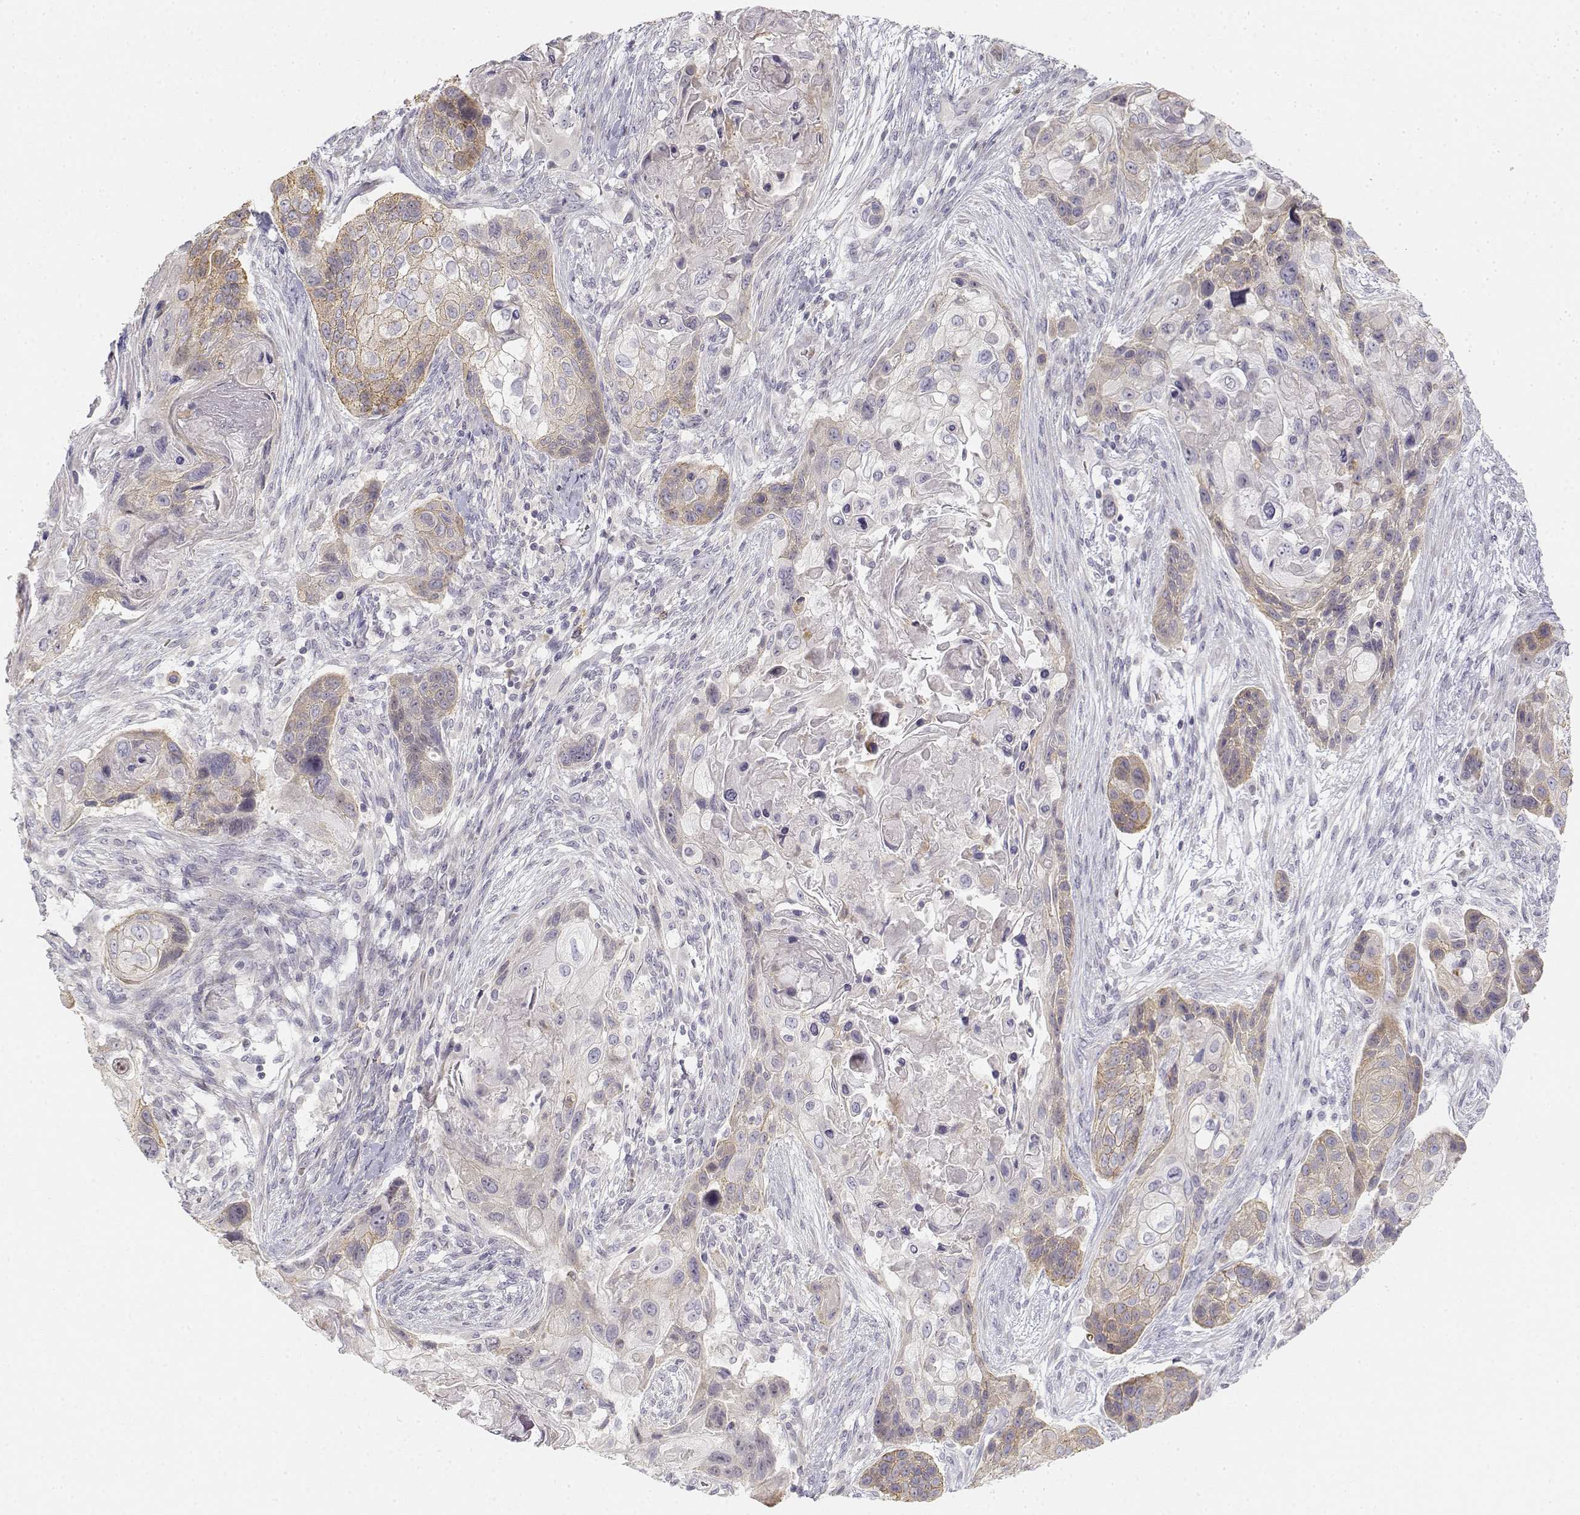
{"staining": {"intensity": "weak", "quantity": "<25%", "location": "cytoplasmic/membranous"}, "tissue": "lung cancer", "cell_type": "Tumor cells", "image_type": "cancer", "snomed": [{"axis": "morphology", "description": "Squamous cell carcinoma, NOS"}, {"axis": "topography", "description": "Lung"}], "caption": "Tumor cells are negative for protein expression in human lung cancer (squamous cell carcinoma).", "gene": "GLIPR1L2", "patient": {"sex": "male", "age": 69}}